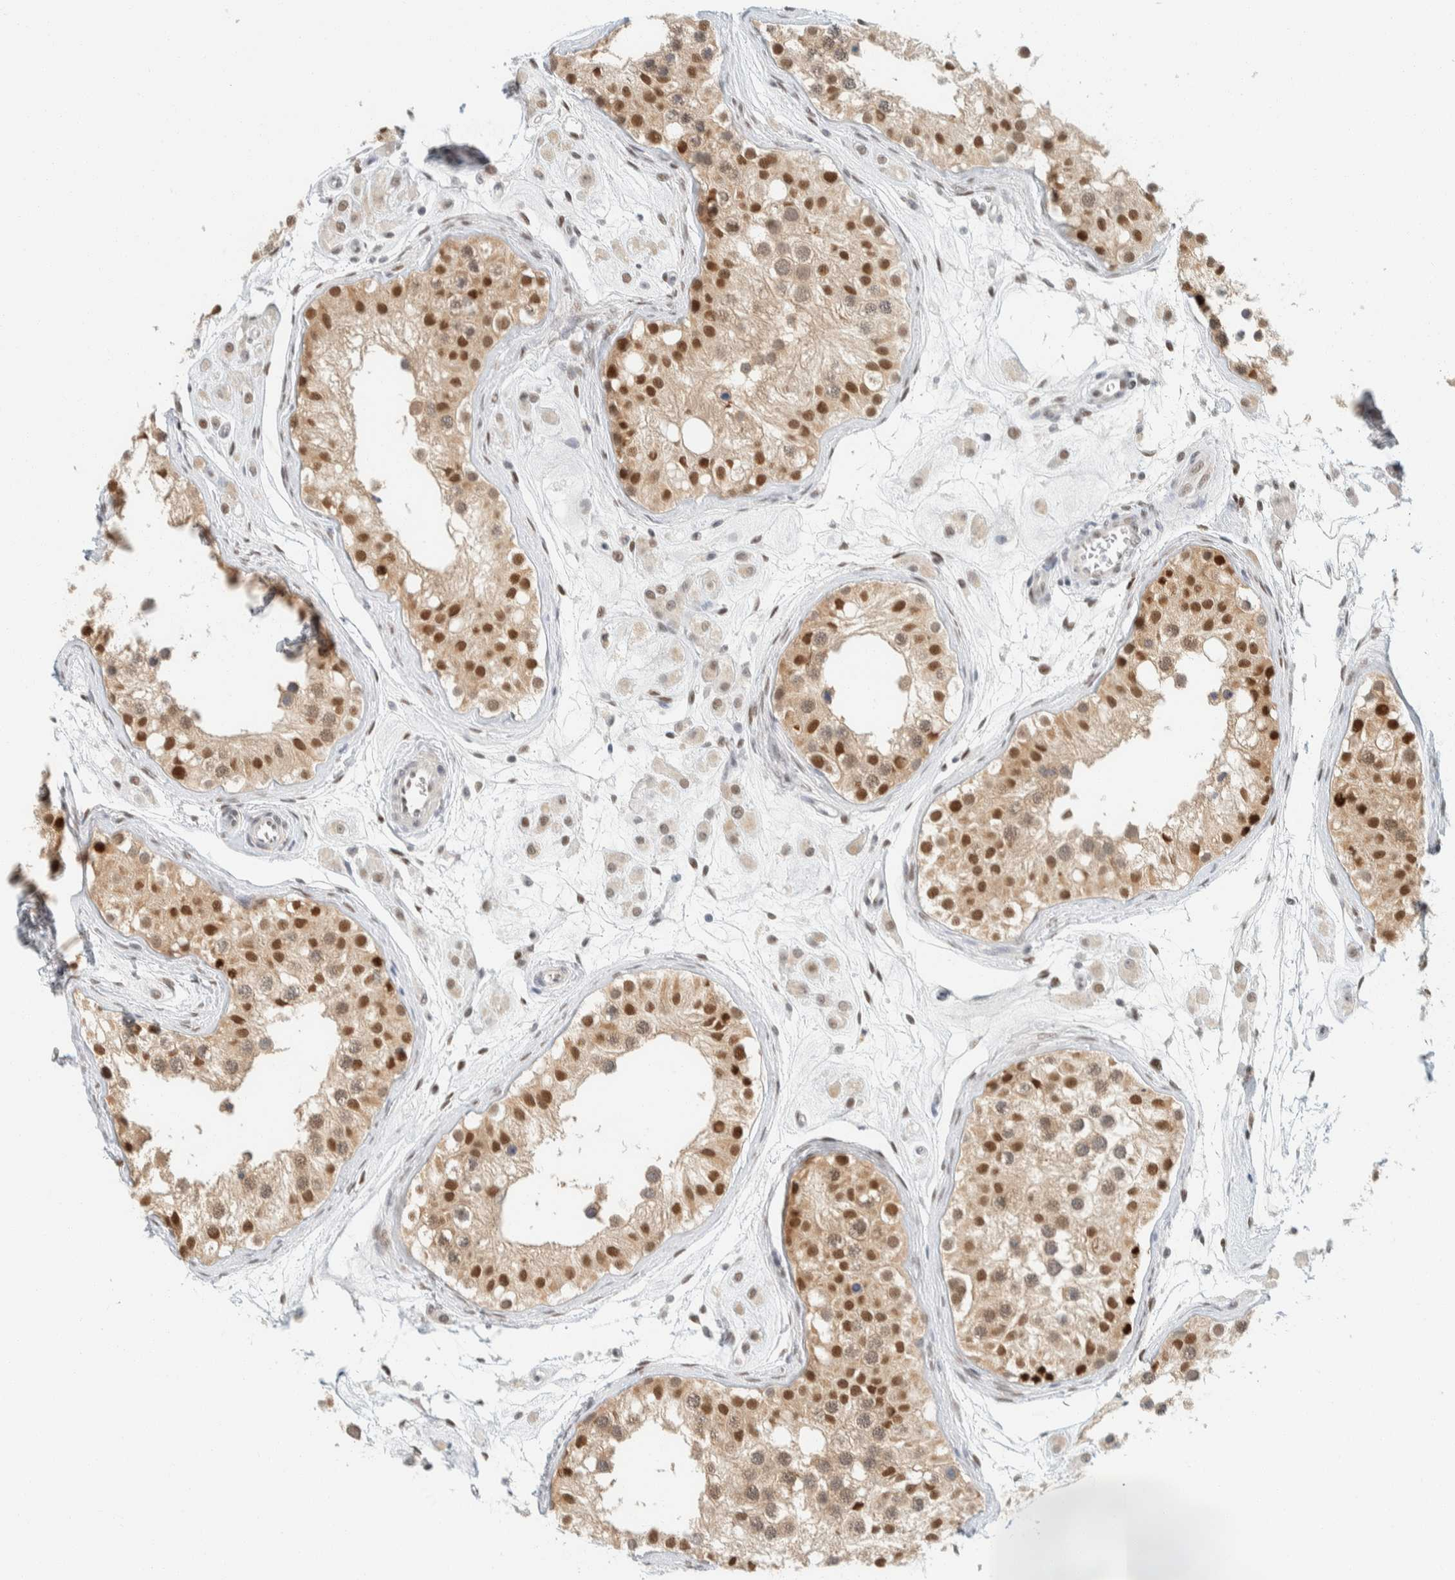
{"staining": {"intensity": "strong", "quantity": "25%-75%", "location": "cytoplasmic/membranous,nuclear"}, "tissue": "testis", "cell_type": "Cells in seminiferous ducts", "image_type": "normal", "snomed": [{"axis": "morphology", "description": "Normal tissue, NOS"}, {"axis": "morphology", "description": "Adenocarcinoma, metastatic, NOS"}, {"axis": "topography", "description": "Testis"}], "caption": "About 25%-75% of cells in seminiferous ducts in unremarkable testis demonstrate strong cytoplasmic/membranous,nuclear protein staining as visualized by brown immunohistochemical staining.", "gene": "ZNF683", "patient": {"sex": "male", "age": 26}}